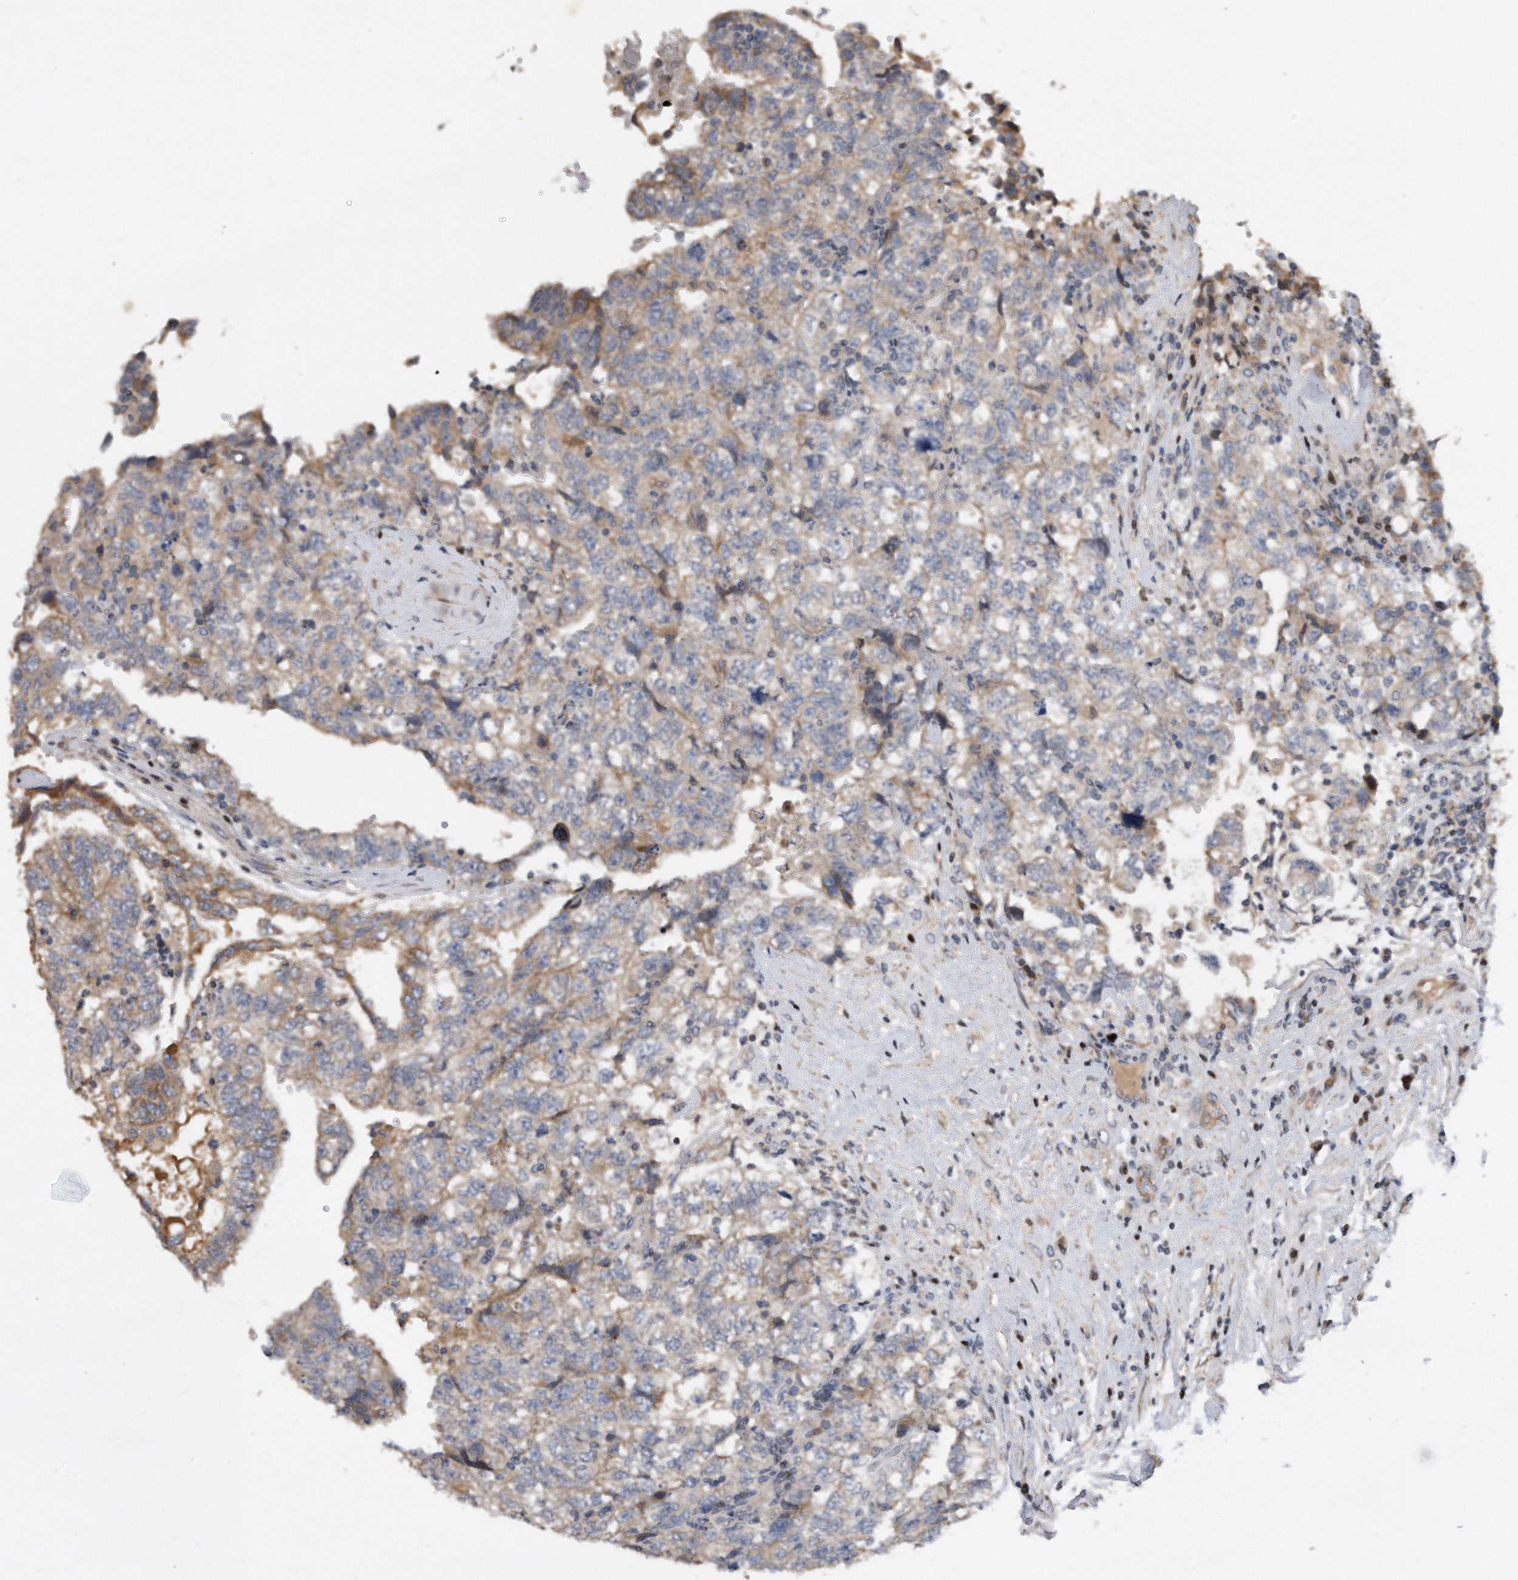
{"staining": {"intensity": "weak", "quantity": "<25%", "location": "cytoplasmic/membranous"}, "tissue": "testis cancer", "cell_type": "Tumor cells", "image_type": "cancer", "snomed": [{"axis": "morphology", "description": "Carcinoma, Embryonal, NOS"}, {"axis": "topography", "description": "Testis"}], "caption": "Immunohistochemistry (IHC) micrograph of human testis cancer (embryonal carcinoma) stained for a protein (brown), which shows no positivity in tumor cells.", "gene": "CDH12", "patient": {"sex": "male", "age": 36}}